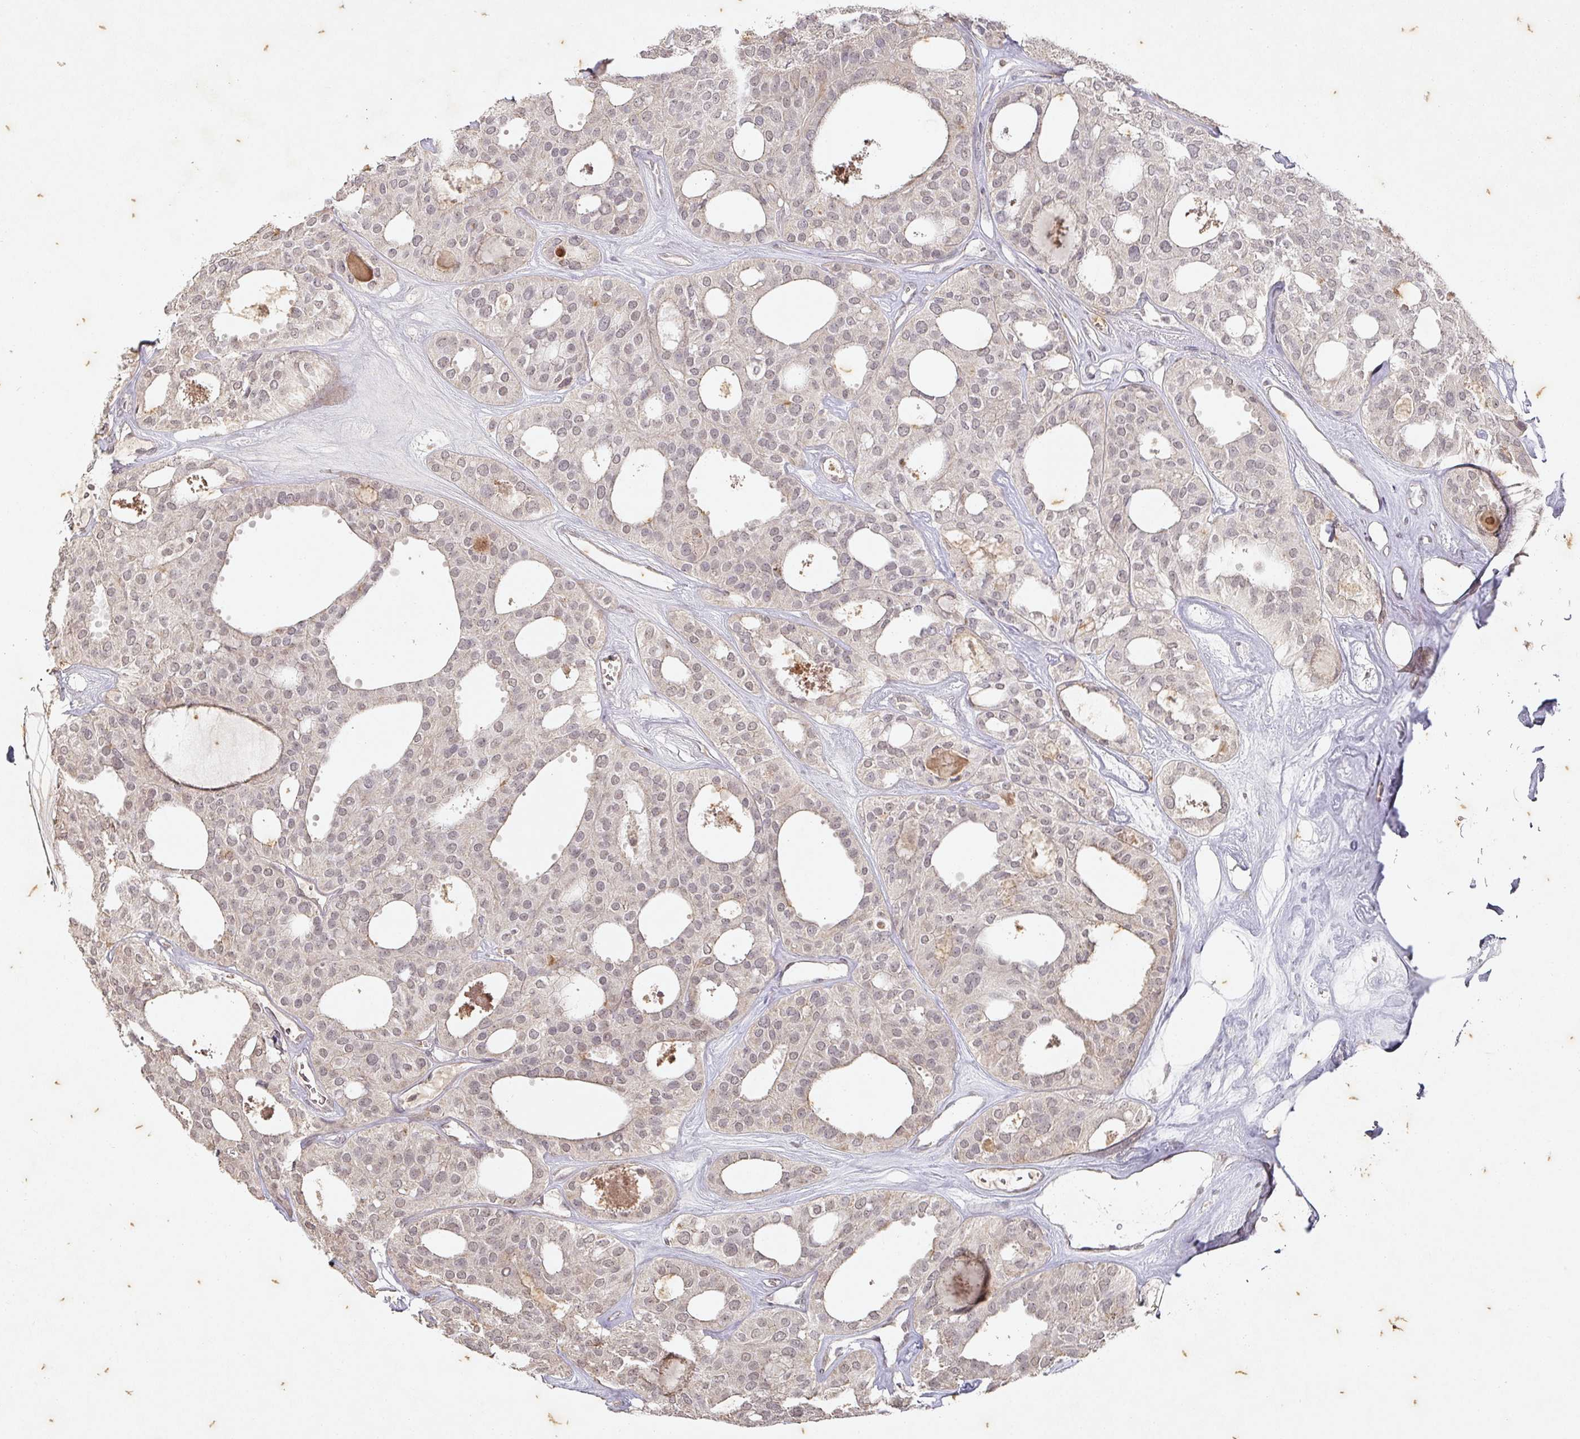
{"staining": {"intensity": "negative", "quantity": "none", "location": "none"}, "tissue": "thyroid cancer", "cell_type": "Tumor cells", "image_type": "cancer", "snomed": [{"axis": "morphology", "description": "Follicular adenoma carcinoma, NOS"}, {"axis": "topography", "description": "Thyroid gland"}], "caption": "This is an IHC photomicrograph of thyroid cancer. There is no expression in tumor cells.", "gene": "CAPN5", "patient": {"sex": "male", "age": 75}}